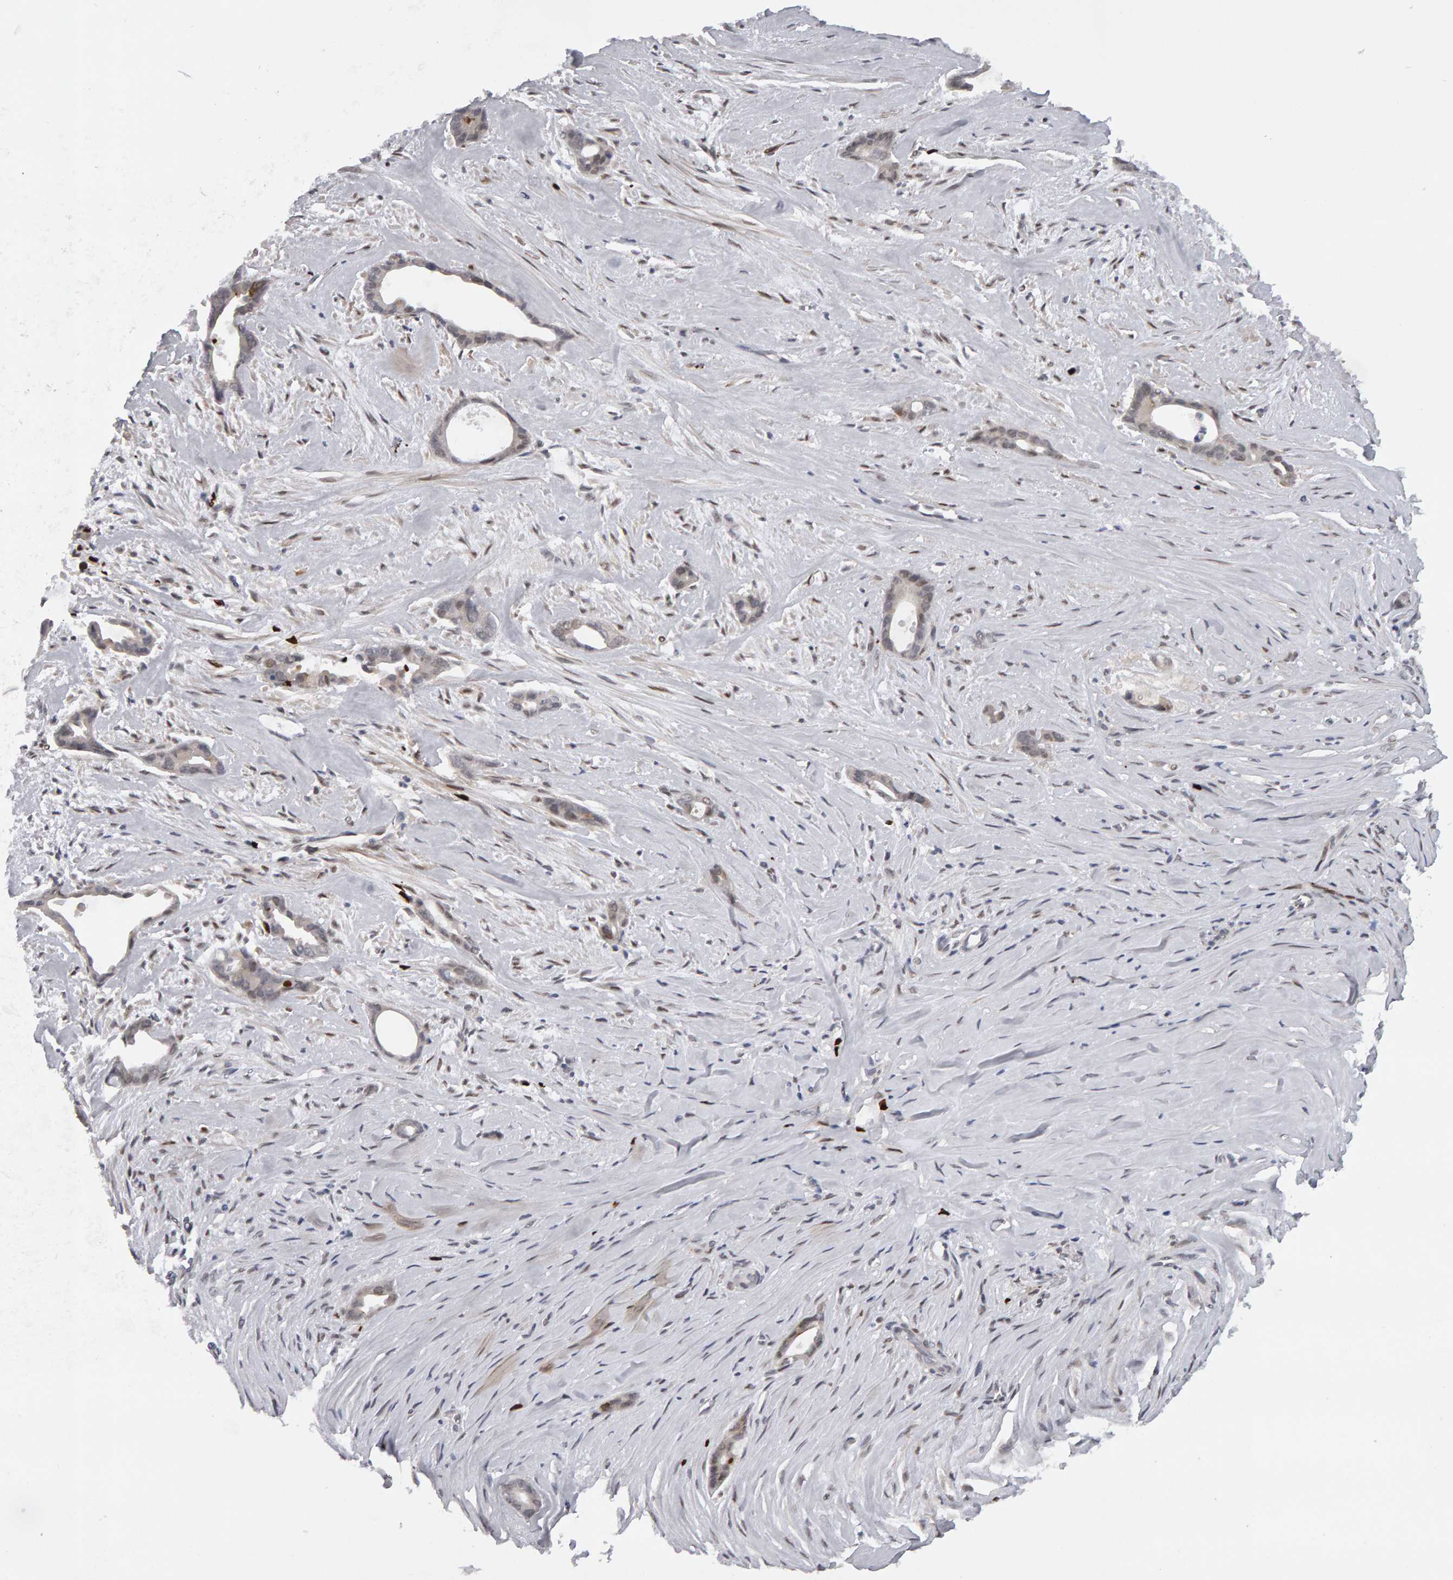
{"staining": {"intensity": "weak", "quantity": "<25%", "location": "cytoplasmic/membranous,nuclear"}, "tissue": "liver cancer", "cell_type": "Tumor cells", "image_type": "cancer", "snomed": [{"axis": "morphology", "description": "Cholangiocarcinoma"}, {"axis": "topography", "description": "Liver"}], "caption": "Cholangiocarcinoma (liver) was stained to show a protein in brown. There is no significant positivity in tumor cells. (Stains: DAB immunohistochemistry (IHC) with hematoxylin counter stain, Microscopy: brightfield microscopy at high magnification).", "gene": "IPO8", "patient": {"sex": "female", "age": 55}}